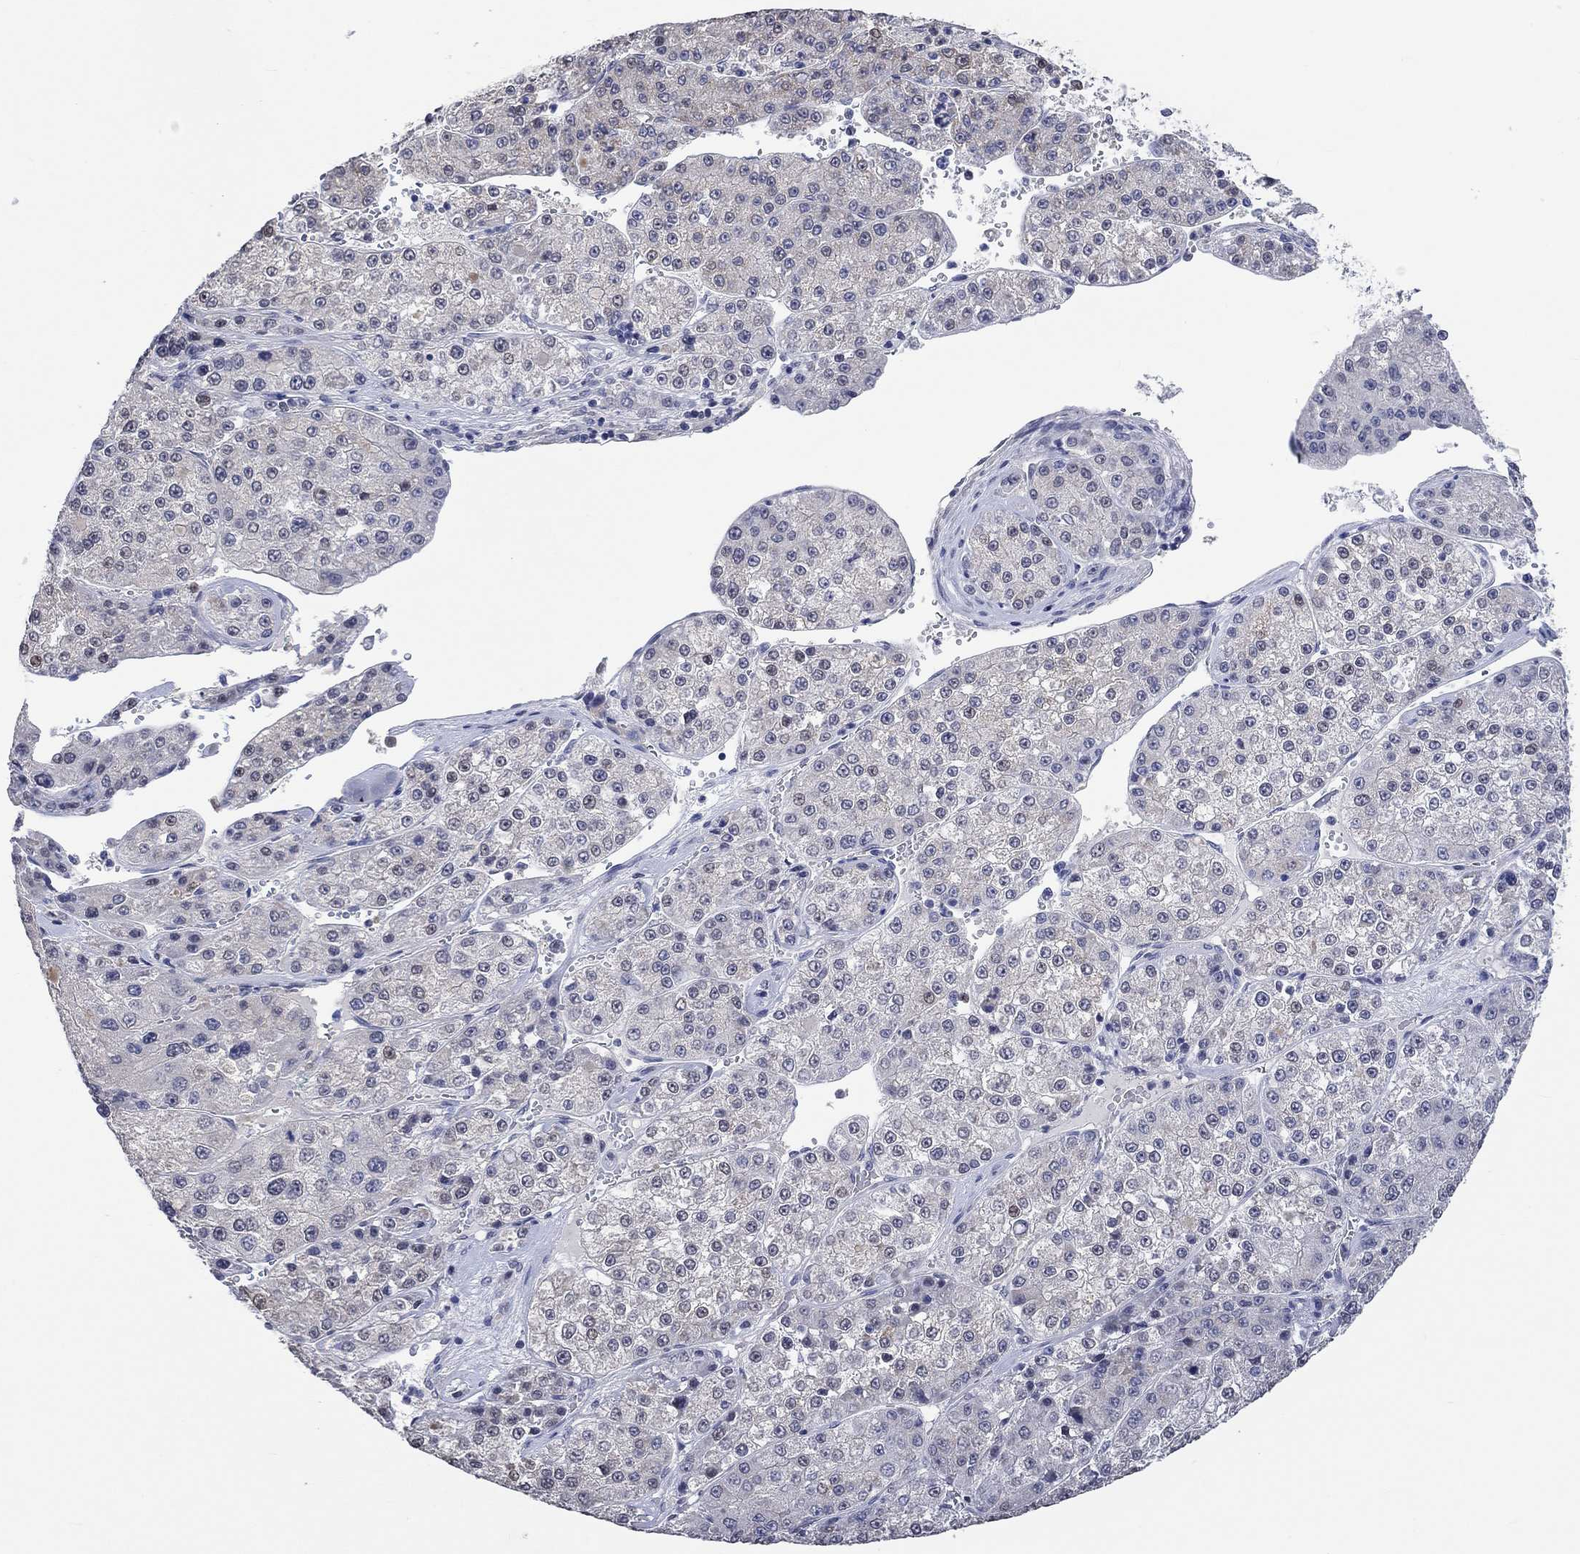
{"staining": {"intensity": "weak", "quantity": "<25%", "location": "nuclear"}, "tissue": "liver cancer", "cell_type": "Tumor cells", "image_type": "cancer", "snomed": [{"axis": "morphology", "description": "Carcinoma, Hepatocellular, NOS"}, {"axis": "topography", "description": "Liver"}], "caption": "An IHC photomicrograph of liver cancer is shown. There is no staining in tumor cells of liver cancer.", "gene": "PNMA5", "patient": {"sex": "female", "age": 73}}